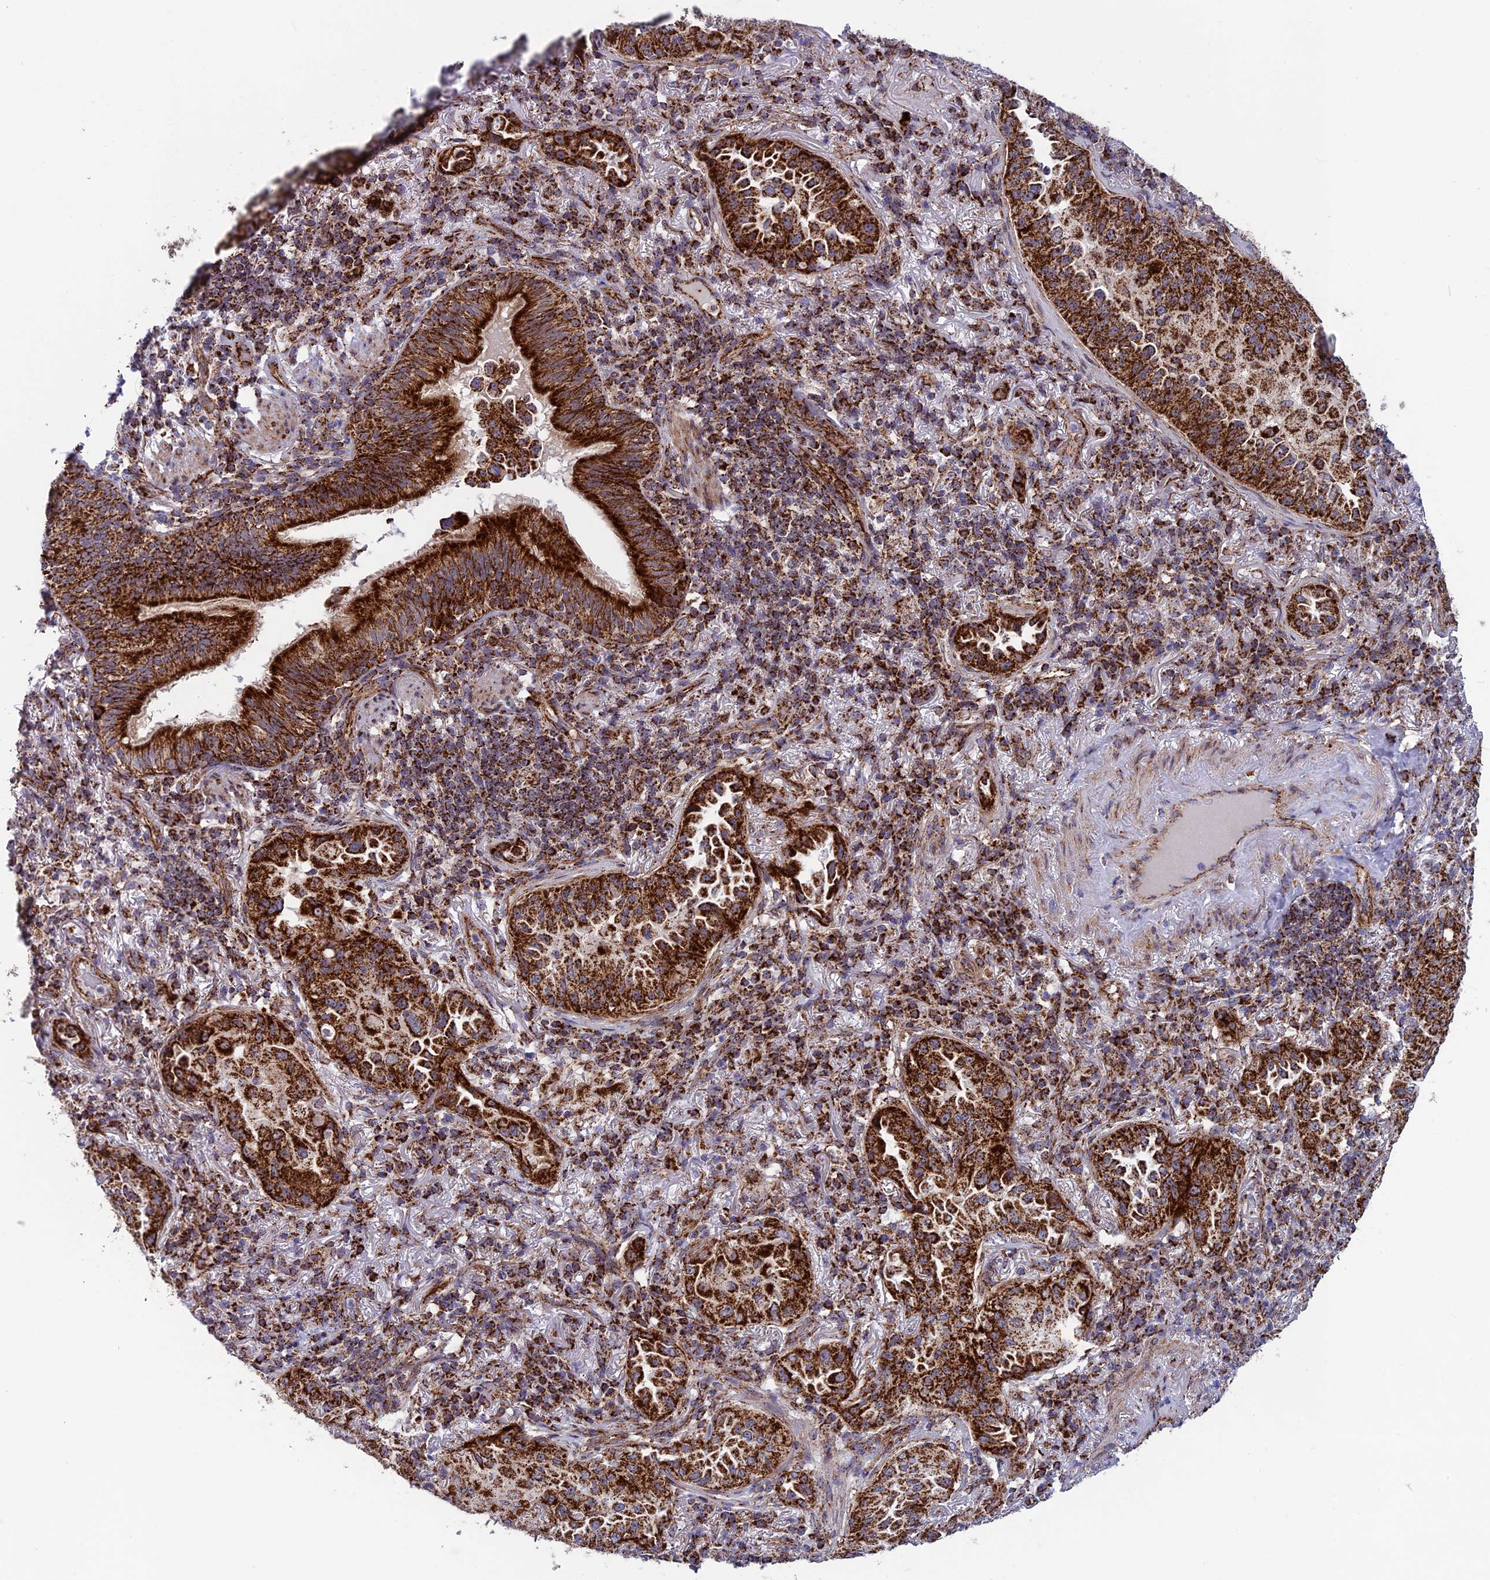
{"staining": {"intensity": "strong", "quantity": ">75%", "location": "cytoplasmic/membranous"}, "tissue": "lung cancer", "cell_type": "Tumor cells", "image_type": "cancer", "snomed": [{"axis": "morphology", "description": "Adenocarcinoma, NOS"}, {"axis": "topography", "description": "Lung"}], "caption": "Approximately >75% of tumor cells in human adenocarcinoma (lung) show strong cytoplasmic/membranous protein staining as visualized by brown immunohistochemical staining.", "gene": "MRPS18B", "patient": {"sex": "female", "age": 69}}